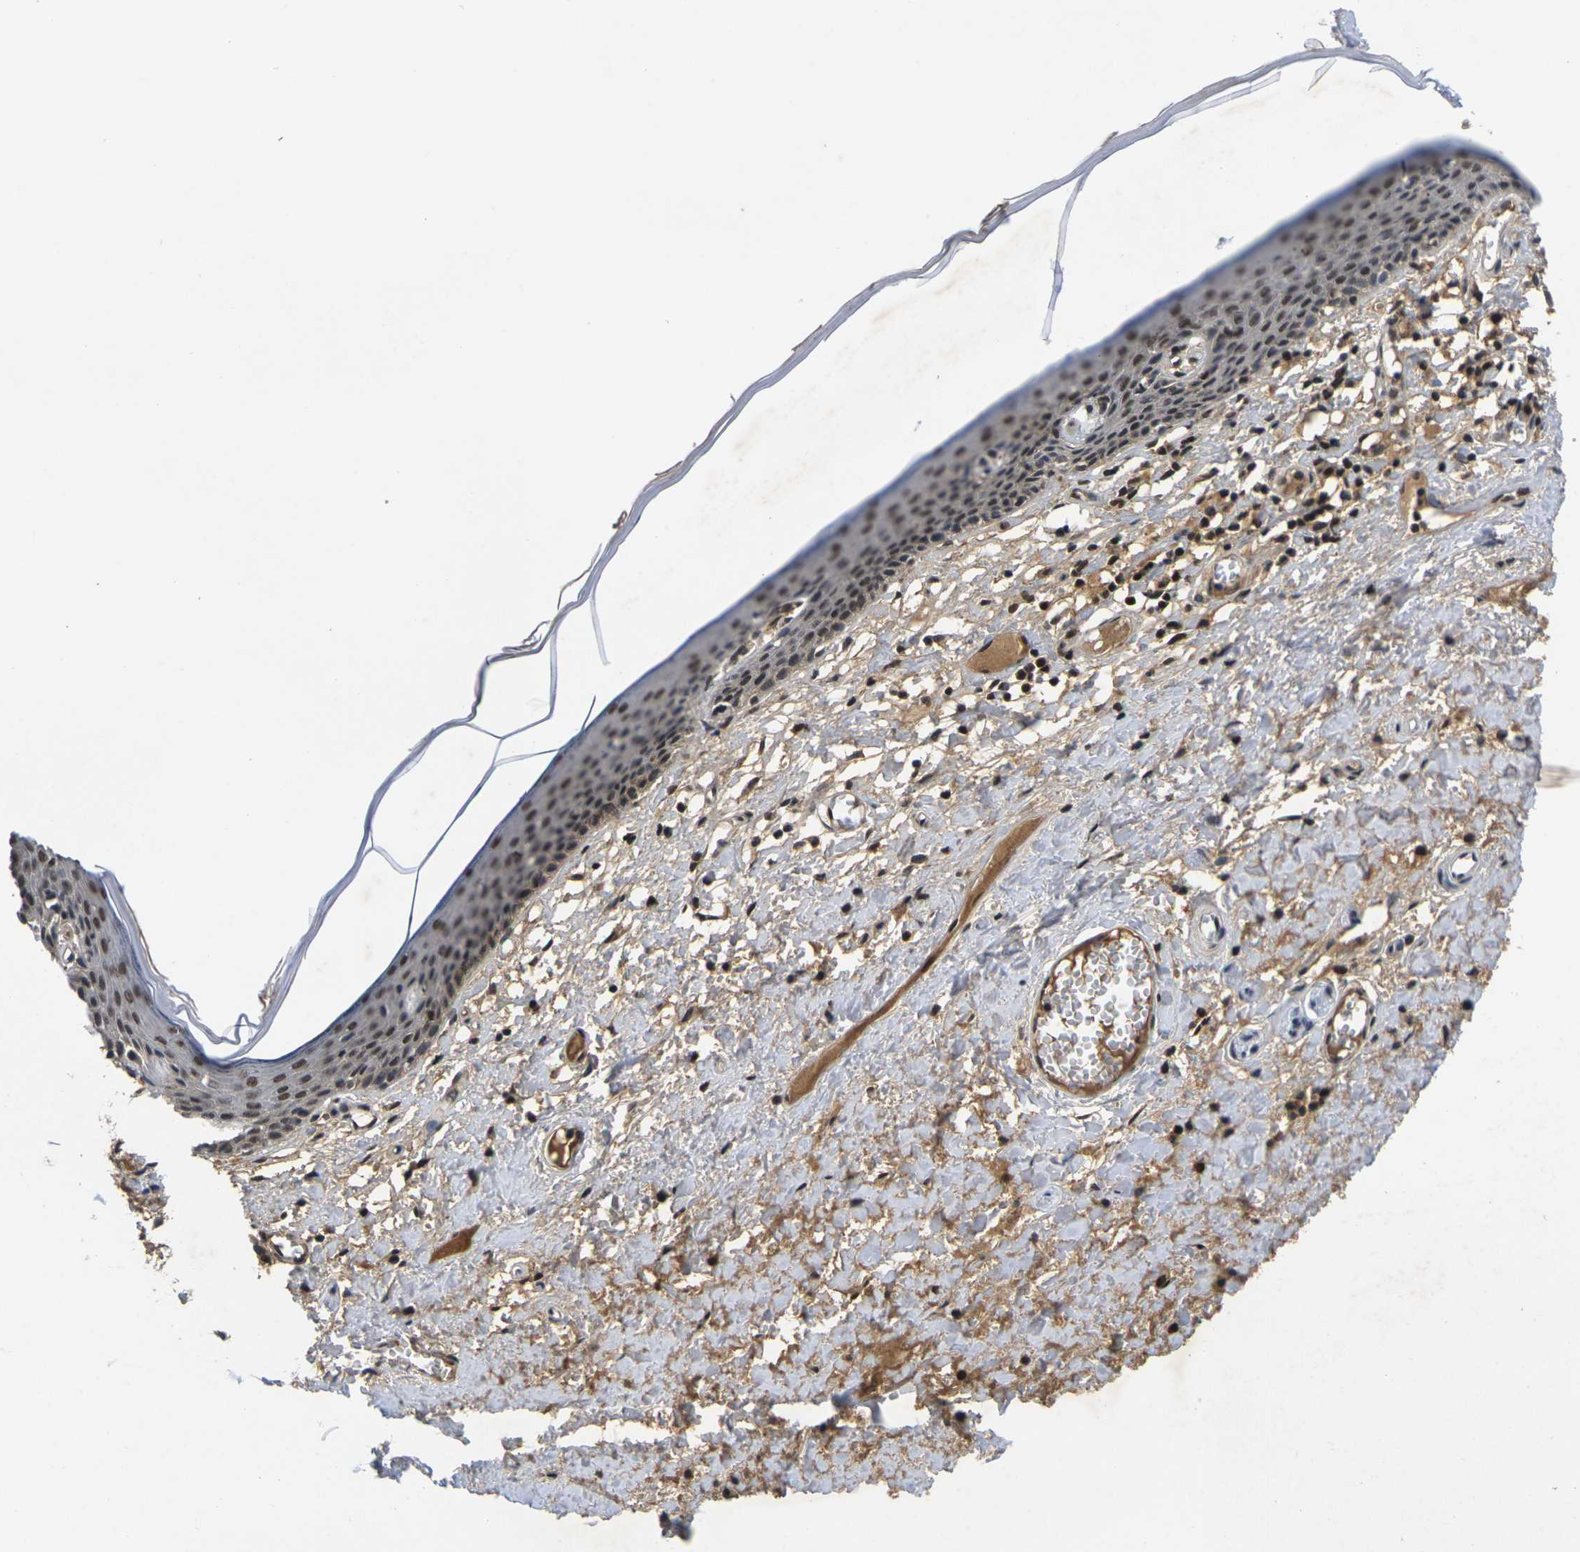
{"staining": {"intensity": "strong", "quantity": ">75%", "location": "nuclear"}, "tissue": "skin", "cell_type": "Epidermal cells", "image_type": "normal", "snomed": [{"axis": "morphology", "description": "Normal tissue, NOS"}, {"axis": "topography", "description": "Vulva"}], "caption": "Skin stained for a protein displays strong nuclear positivity in epidermal cells. (DAB (3,3'-diaminobenzidine) IHC with brightfield microscopy, high magnification).", "gene": "GTF2E1", "patient": {"sex": "female", "age": 54}}